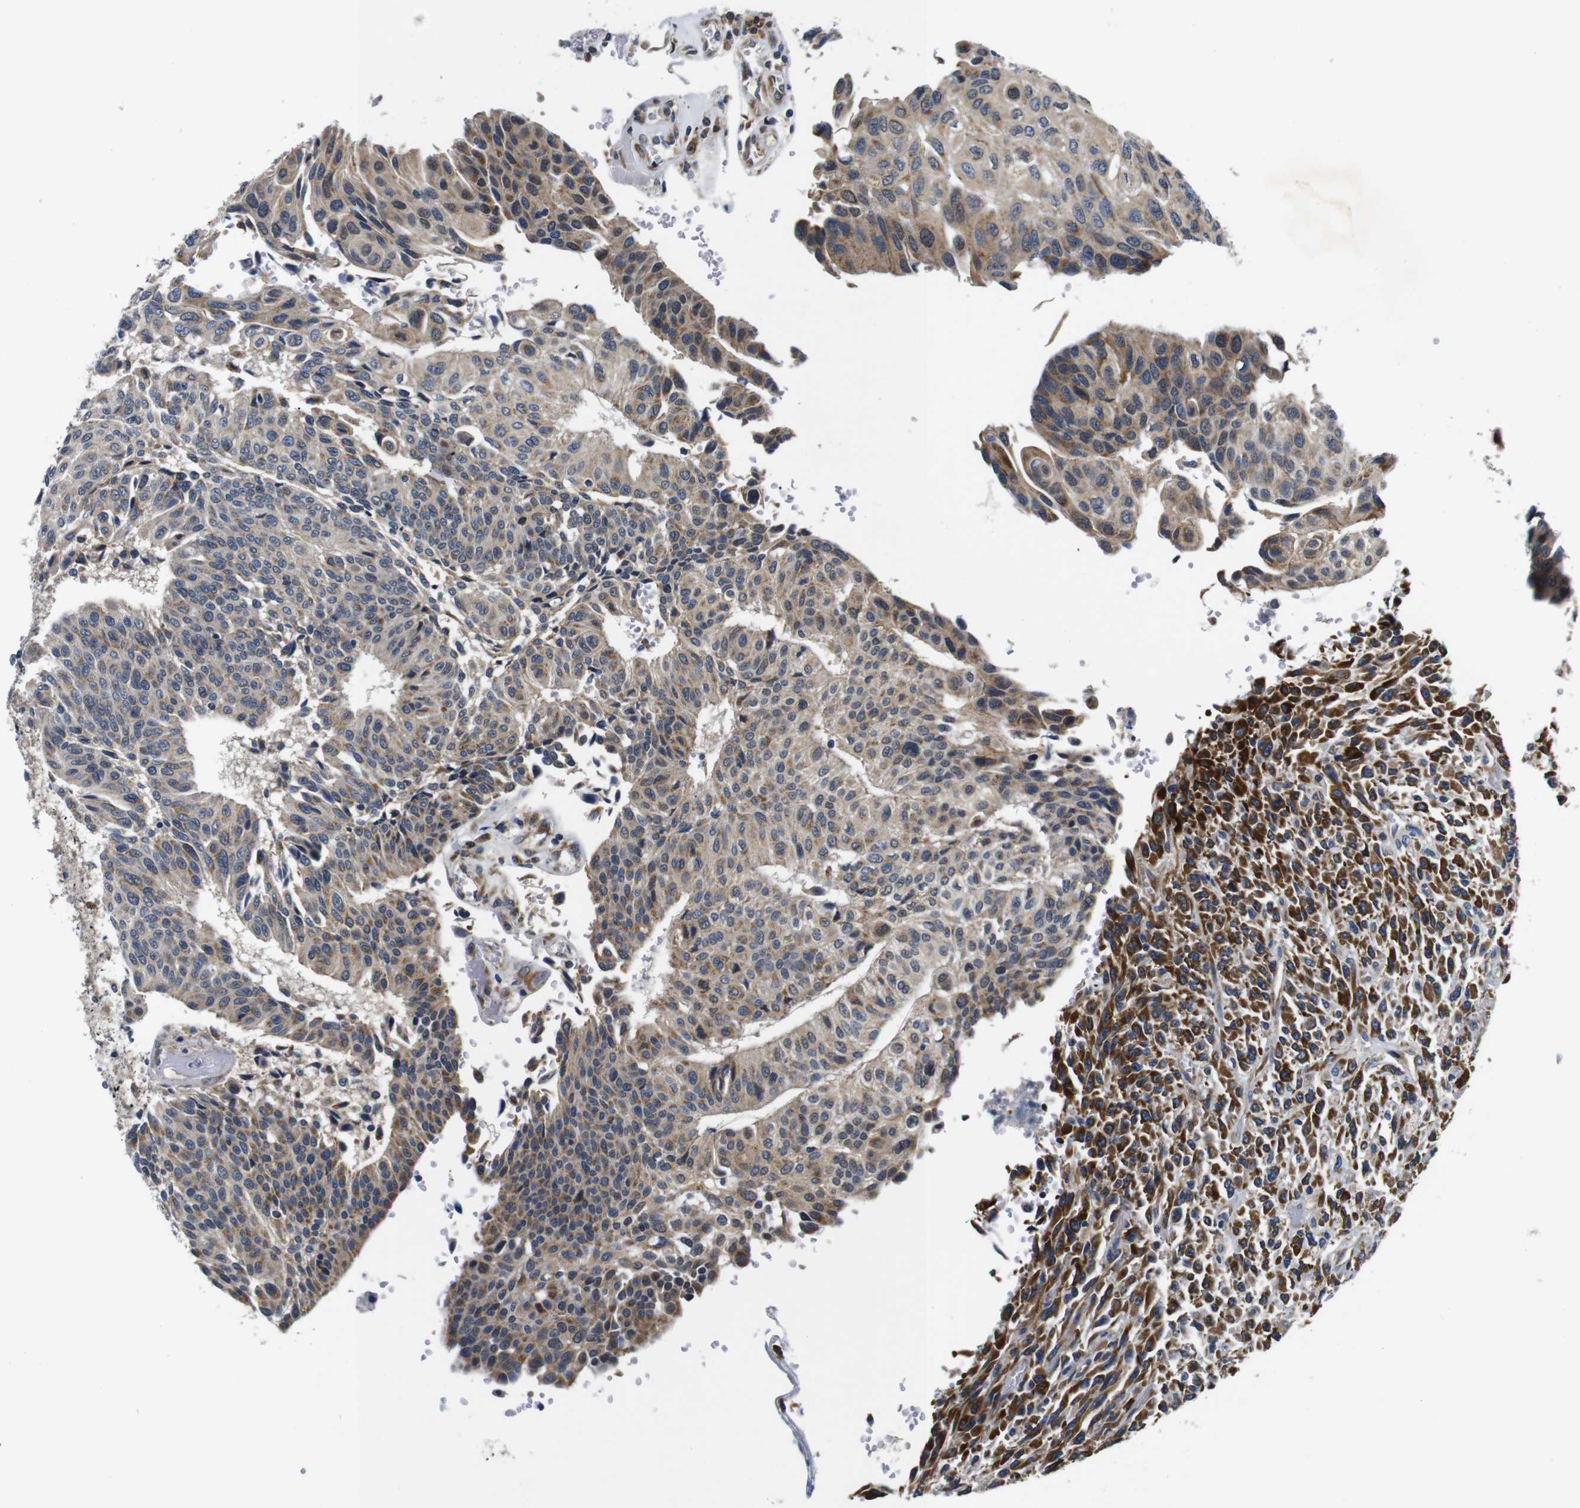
{"staining": {"intensity": "moderate", "quantity": ">75%", "location": "cytoplasmic/membranous"}, "tissue": "urothelial cancer", "cell_type": "Tumor cells", "image_type": "cancer", "snomed": [{"axis": "morphology", "description": "Urothelial carcinoma, High grade"}, {"axis": "topography", "description": "Urinary bladder"}], "caption": "A brown stain labels moderate cytoplasmic/membranous positivity of a protein in high-grade urothelial carcinoma tumor cells.", "gene": "FKBP14", "patient": {"sex": "male", "age": 66}}